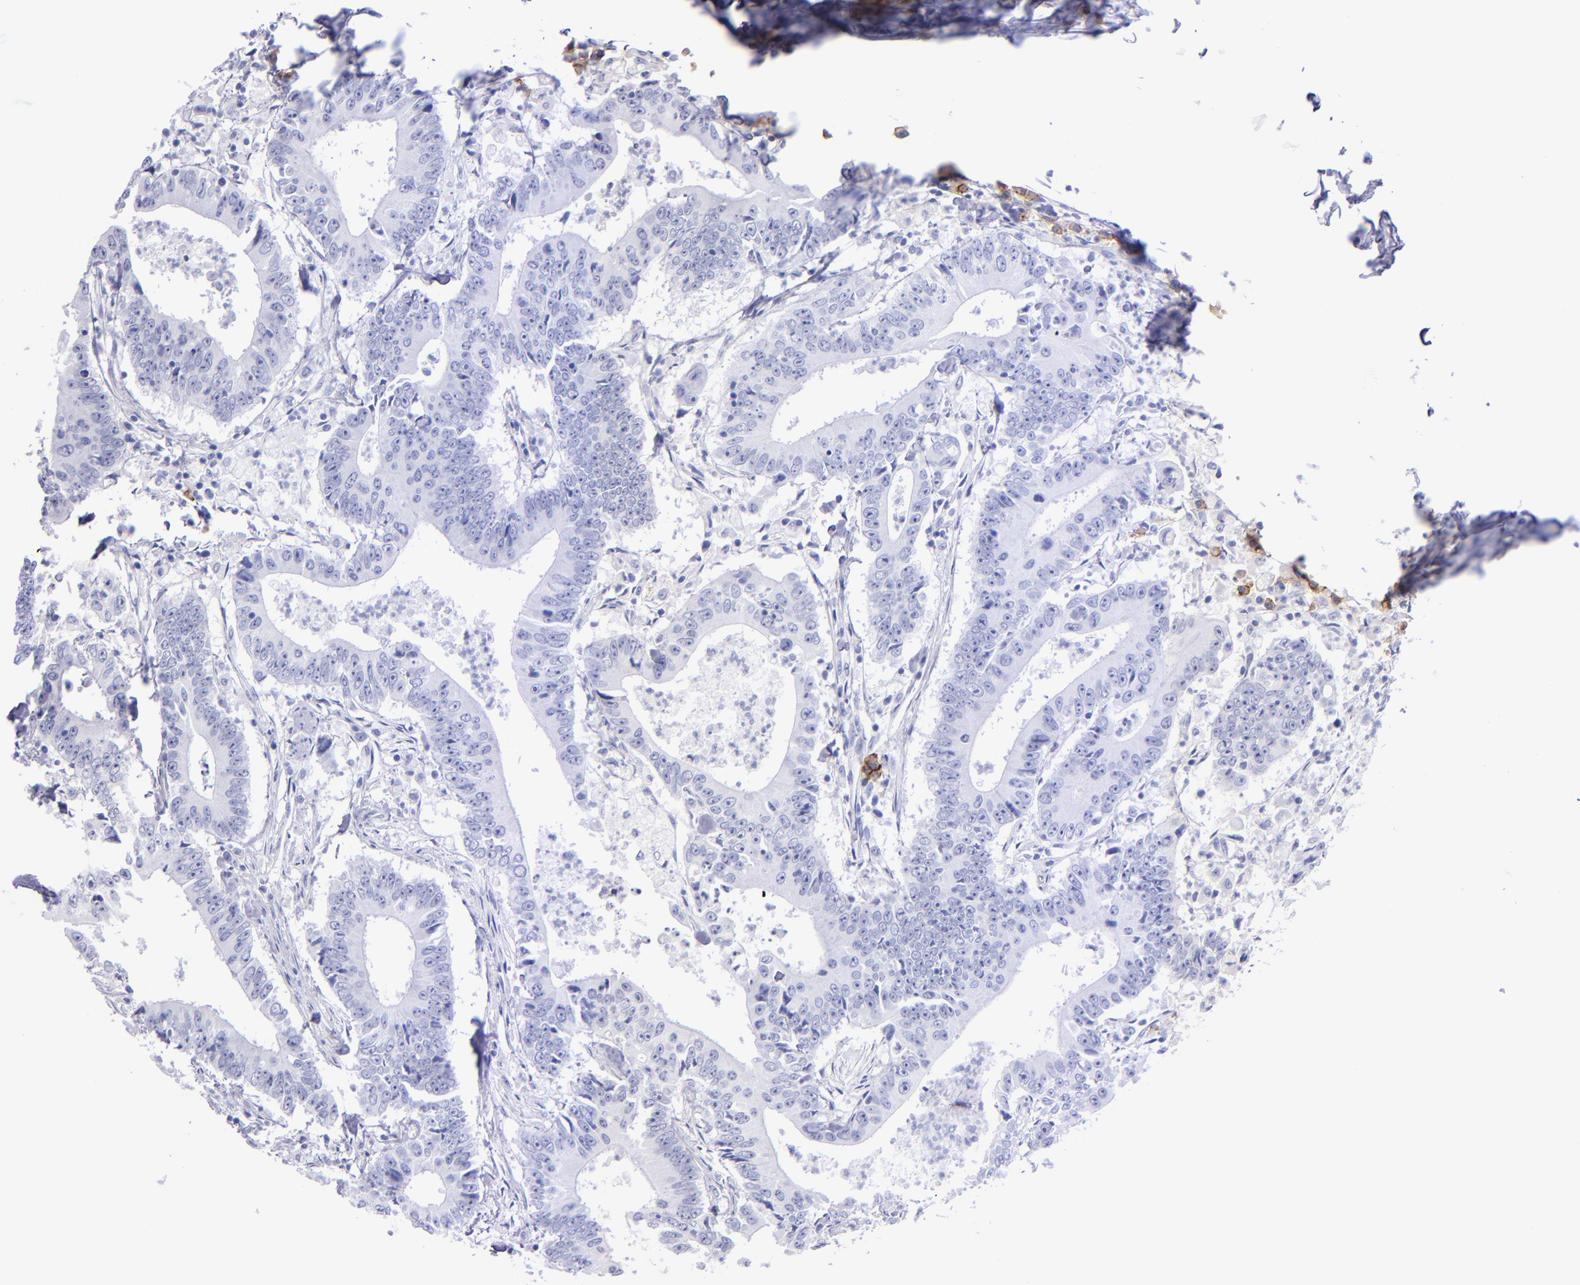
{"staining": {"intensity": "negative", "quantity": "none", "location": "none"}, "tissue": "colorectal cancer", "cell_type": "Tumor cells", "image_type": "cancer", "snomed": [{"axis": "morphology", "description": "Adenocarcinoma, NOS"}, {"axis": "topography", "description": "Colon"}], "caption": "Tumor cells are negative for brown protein staining in colorectal cancer (adenocarcinoma).", "gene": "CD38", "patient": {"sex": "male", "age": 55}}